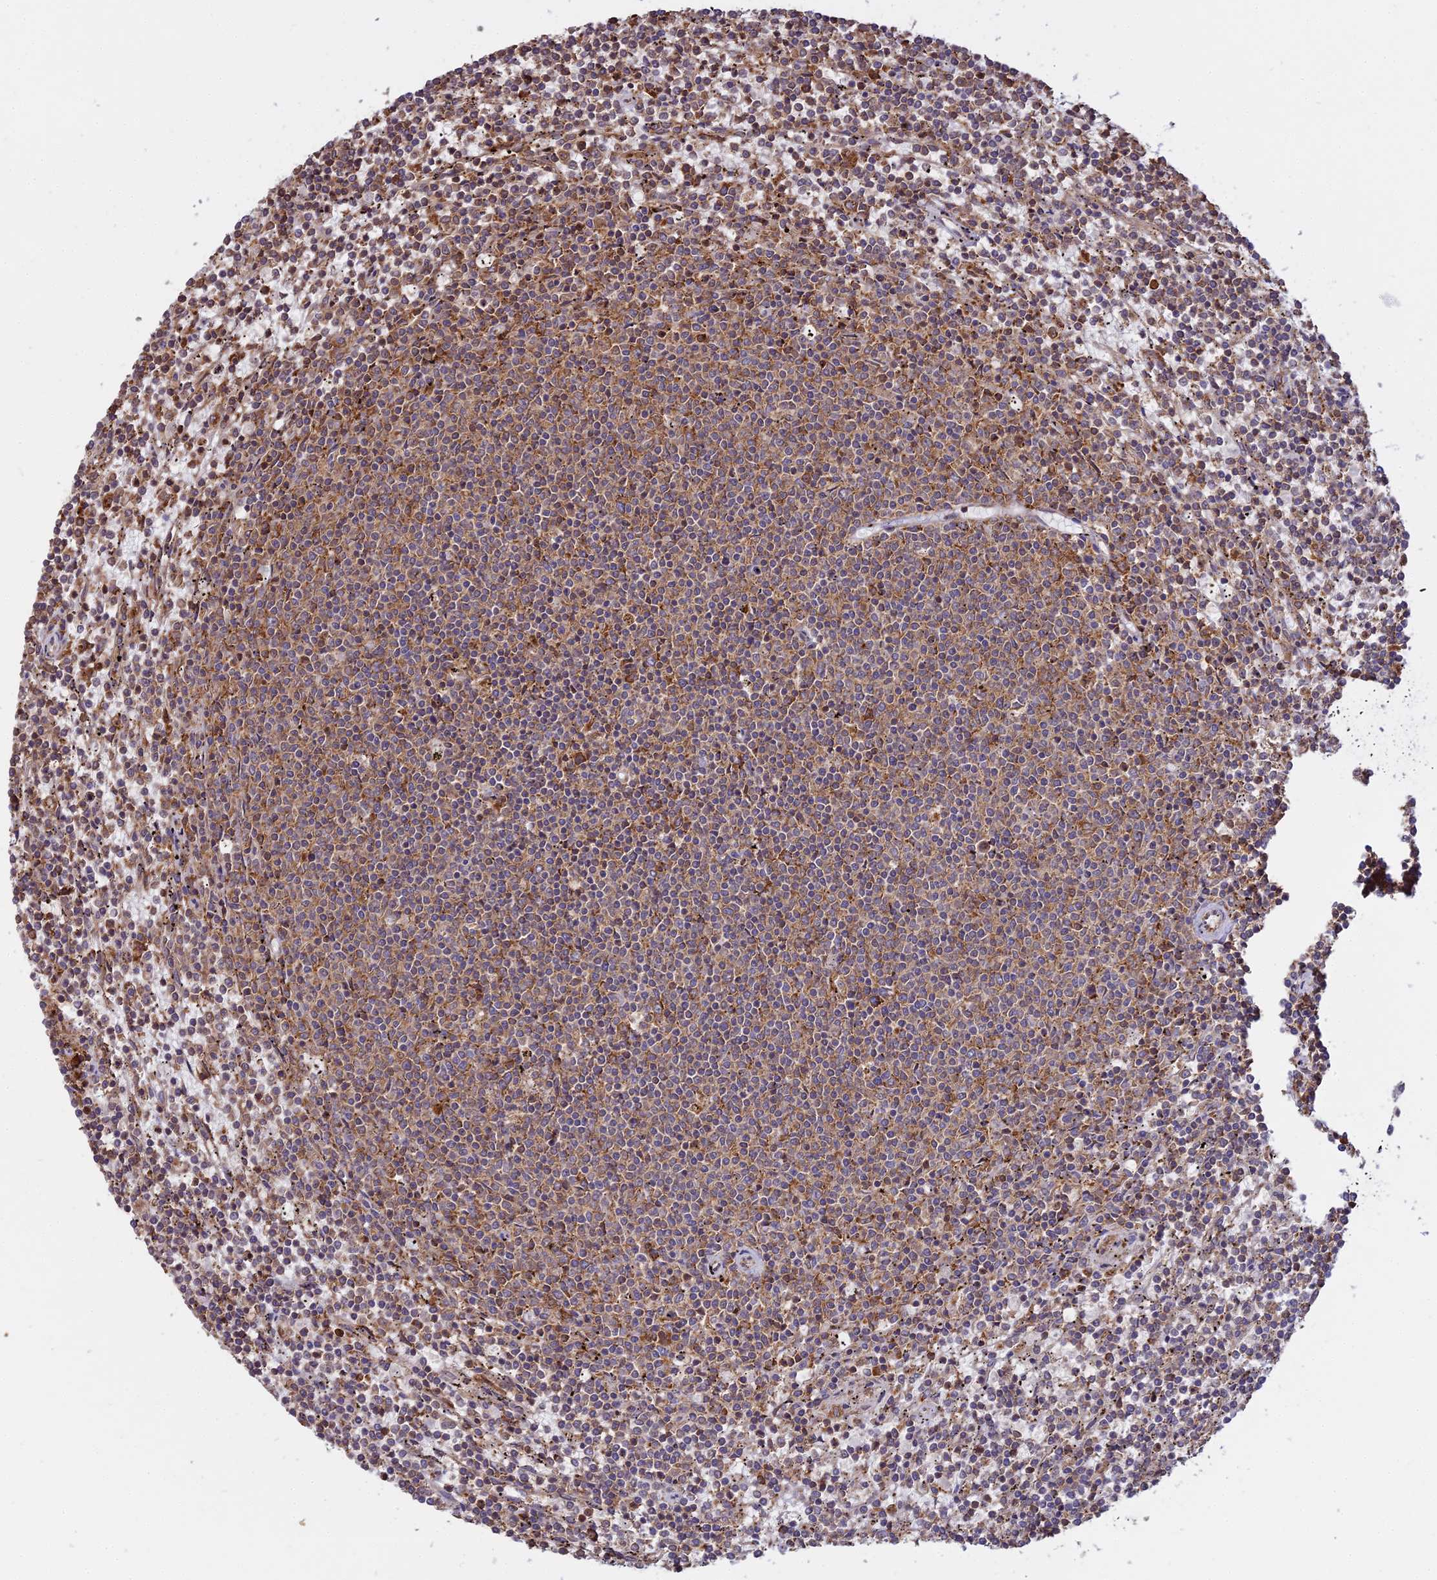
{"staining": {"intensity": "moderate", "quantity": ">75%", "location": "cytoplasmic/membranous"}, "tissue": "lymphoma", "cell_type": "Tumor cells", "image_type": "cancer", "snomed": [{"axis": "morphology", "description": "Malignant lymphoma, non-Hodgkin's type, Low grade"}, {"axis": "topography", "description": "Spleen"}], "caption": "This micrograph exhibits IHC staining of human low-grade malignant lymphoma, non-Hodgkin's type, with medium moderate cytoplasmic/membranous staining in approximately >75% of tumor cells.", "gene": "RPL26", "patient": {"sex": "female", "age": 50}}